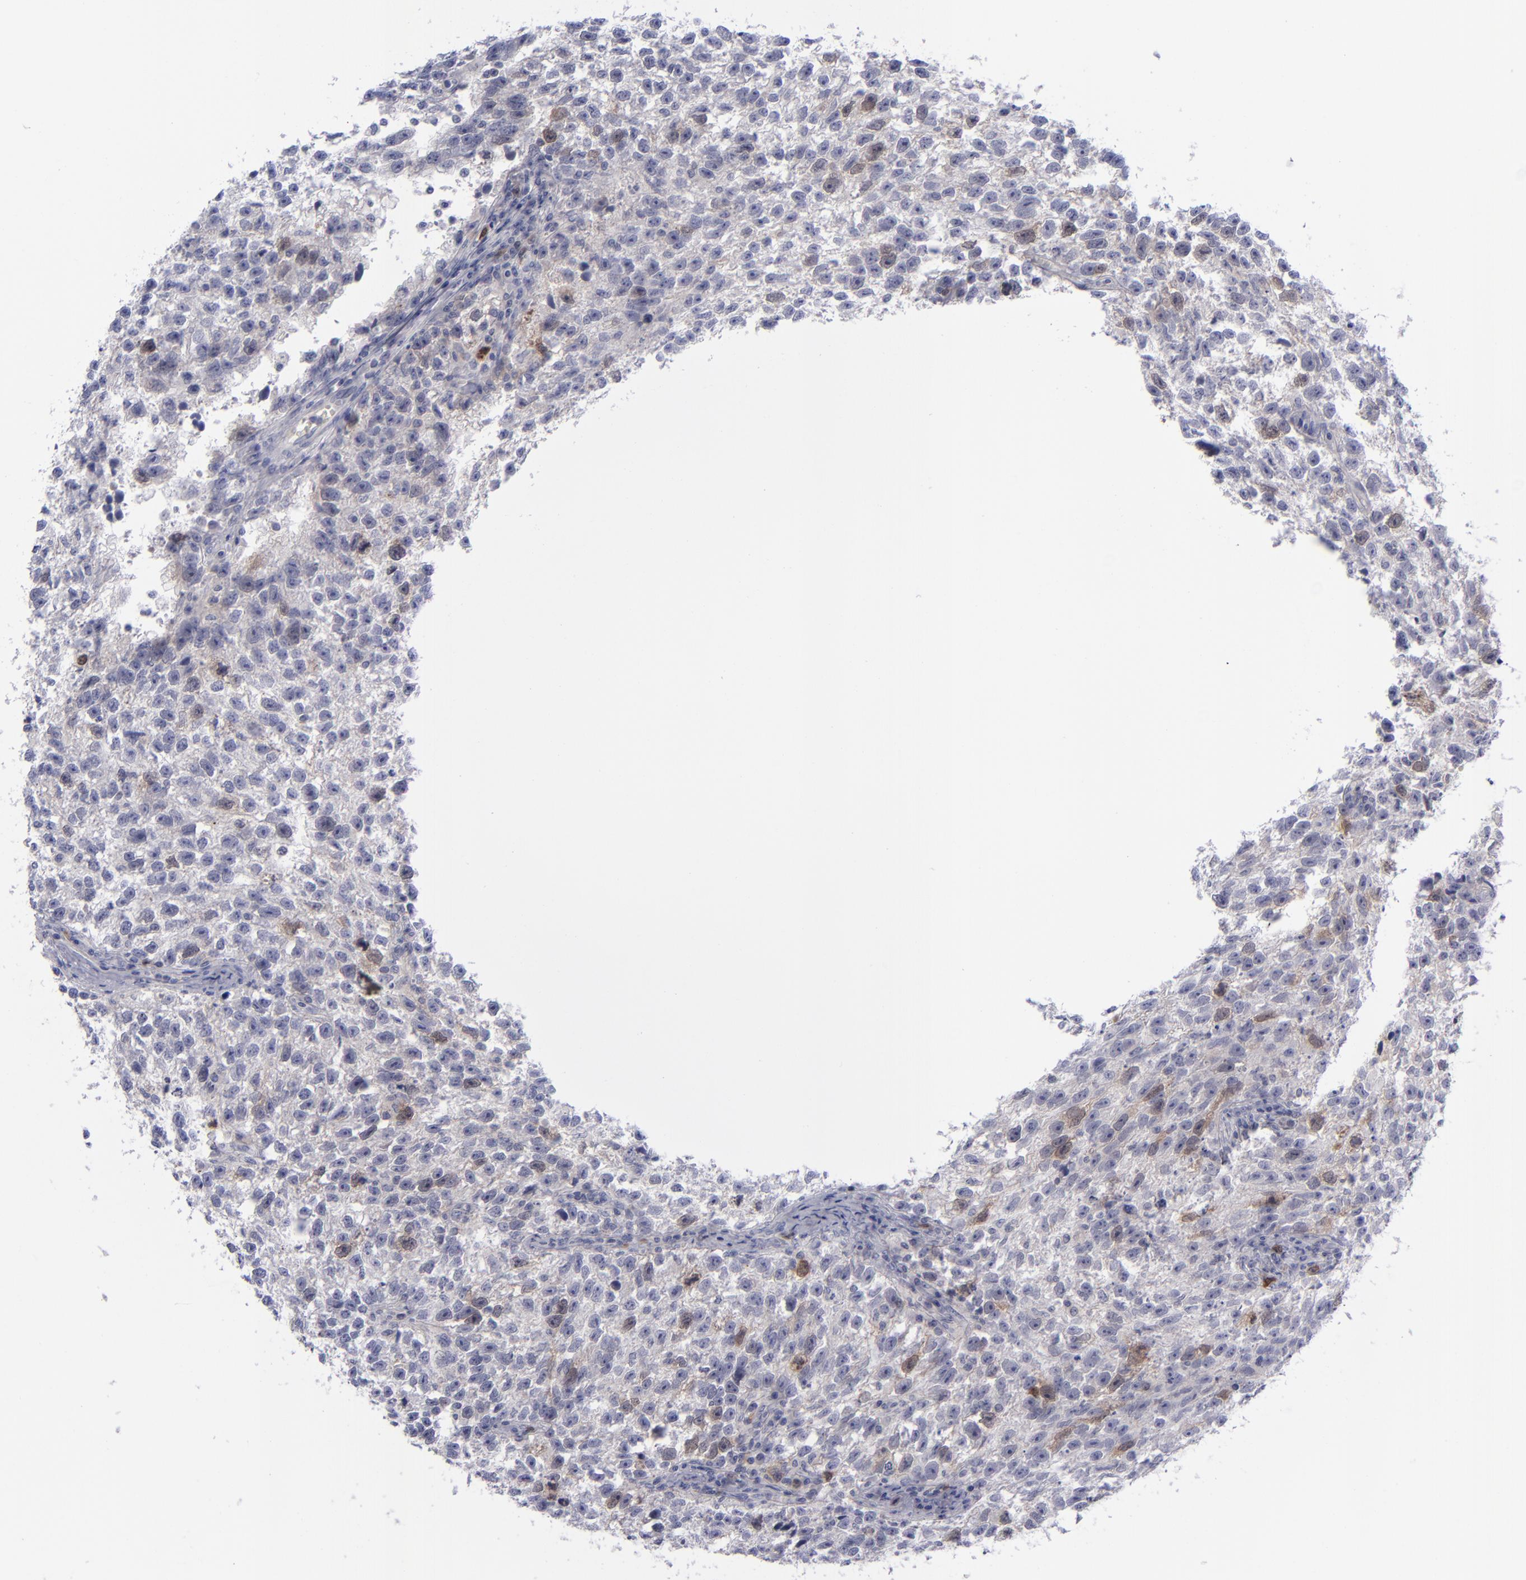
{"staining": {"intensity": "weak", "quantity": "25%-75%", "location": "cytoplasmic/membranous,nuclear"}, "tissue": "testis cancer", "cell_type": "Tumor cells", "image_type": "cancer", "snomed": [{"axis": "morphology", "description": "Seminoma, NOS"}, {"axis": "topography", "description": "Testis"}], "caption": "Immunohistochemistry (IHC) staining of seminoma (testis), which shows low levels of weak cytoplasmic/membranous and nuclear staining in approximately 25%-75% of tumor cells indicating weak cytoplasmic/membranous and nuclear protein expression. The staining was performed using DAB (3,3'-diaminobenzidine) (brown) for protein detection and nuclei were counterstained in hematoxylin (blue).", "gene": "AURKA", "patient": {"sex": "male", "age": 38}}